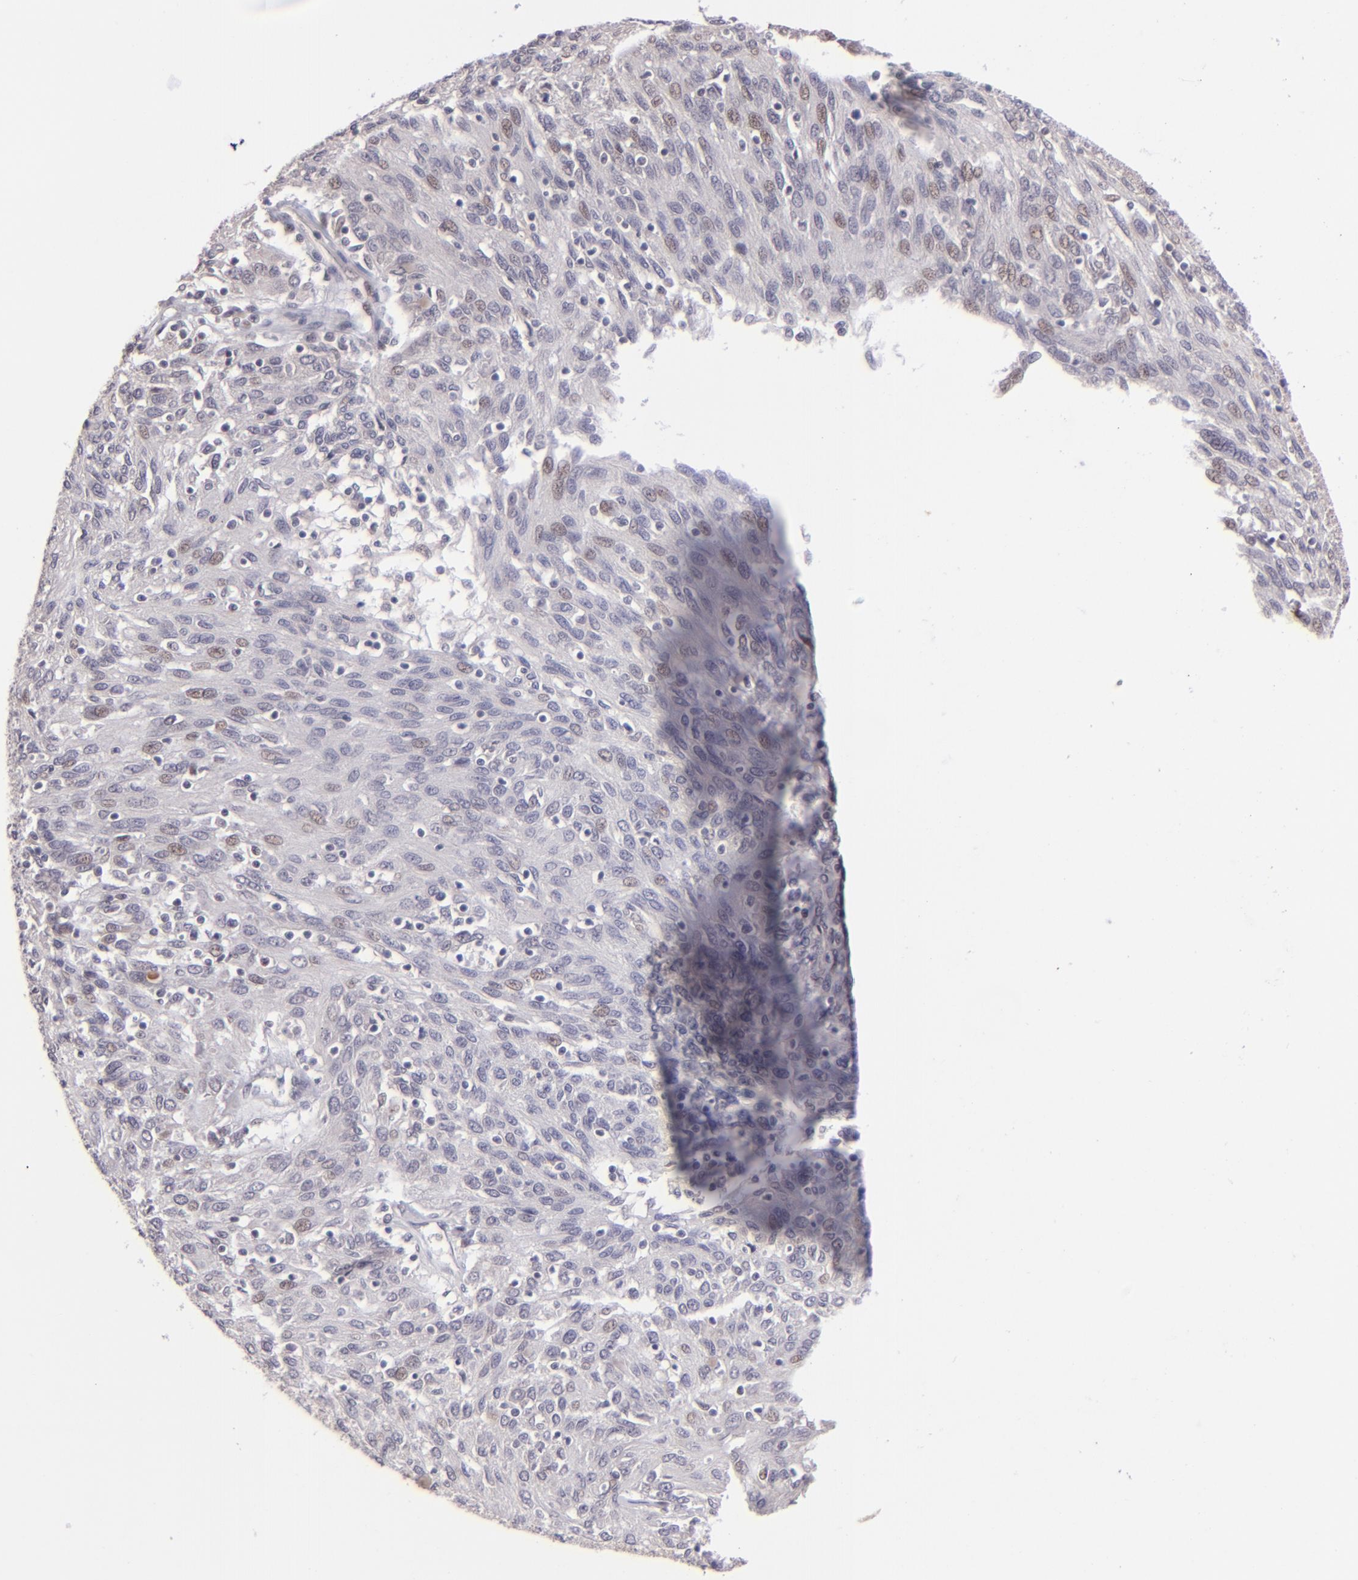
{"staining": {"intensity": "weak", "quantity": "<25%", "location": "nuclear"}, "tissue": "ovarian cancer", "cell_type": "Tumor cells", "image_type": "cancer", "snomed": [{"axis": "morphology", "description": "Carcinoma, endometroid"}, {"axis": "topography", "description": "Ovary"}], "caption": "Tumor cells show no significant protein expression in ovarian cancer.", "gene": "RARB", "patient": {"sex": "female", "age": 50}}